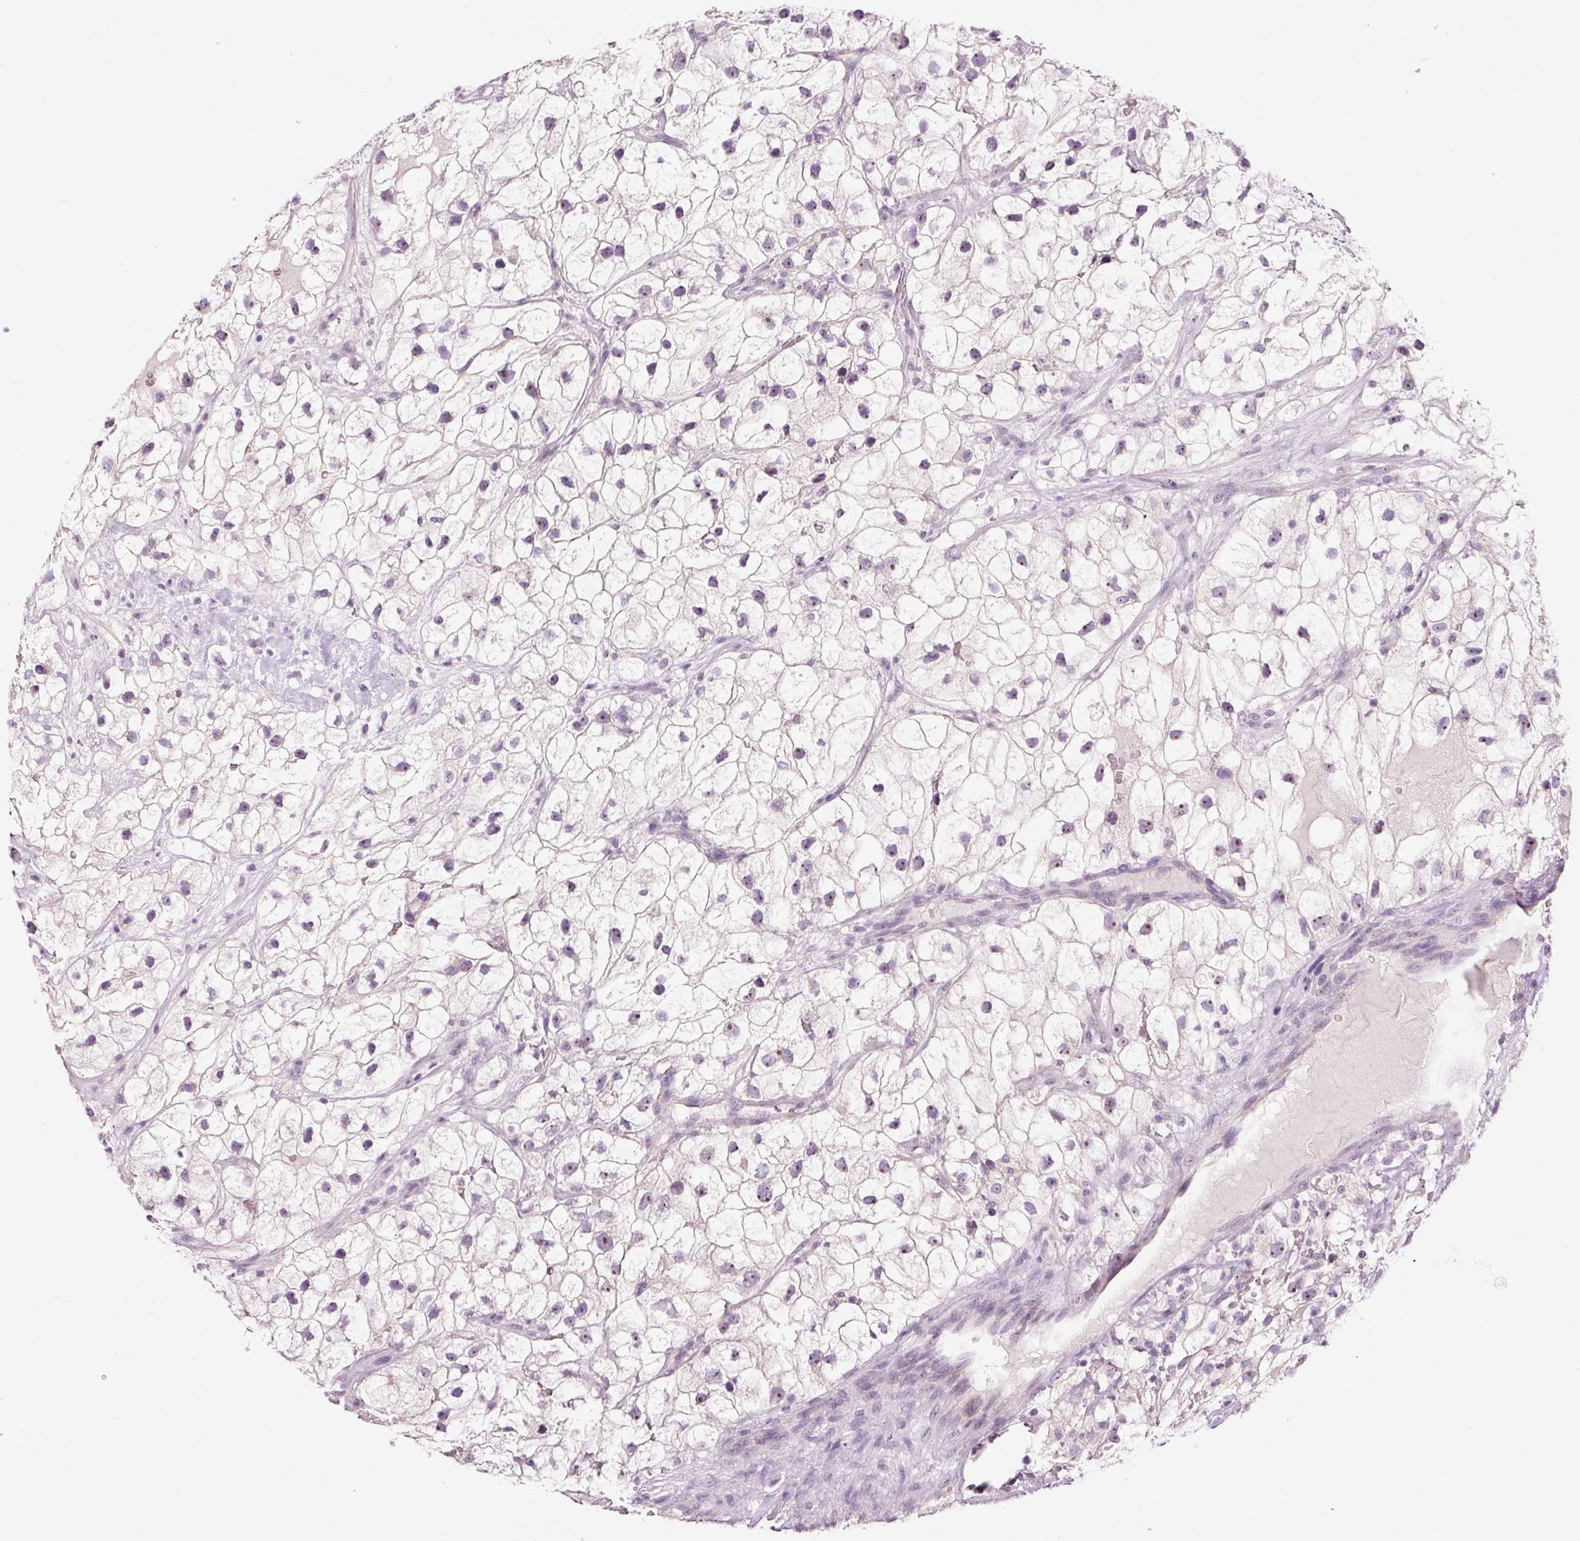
{"staining": {"intensity": "weak", "quantity": "<25%", "location": "nuclear"}, "tissue": "renal cancer", "cell_type": "Tumor cells", "image_type": "cancer", "snomed": [{"axis": "morphology", "description": "Adenocarcinoma, NOS"}, {"axis": "topography", "description": "Kidney"}], "caption": "High magnification brightfield microscopy of renal adenocarcinoma stained with DAB (3,3'-diaminobenzidine) (brown) and counterstained with hematoxylin (blue): tumor cells show no significant expression.", "gene": "GCG", "patient": {"sex": "male", "age": 59}}